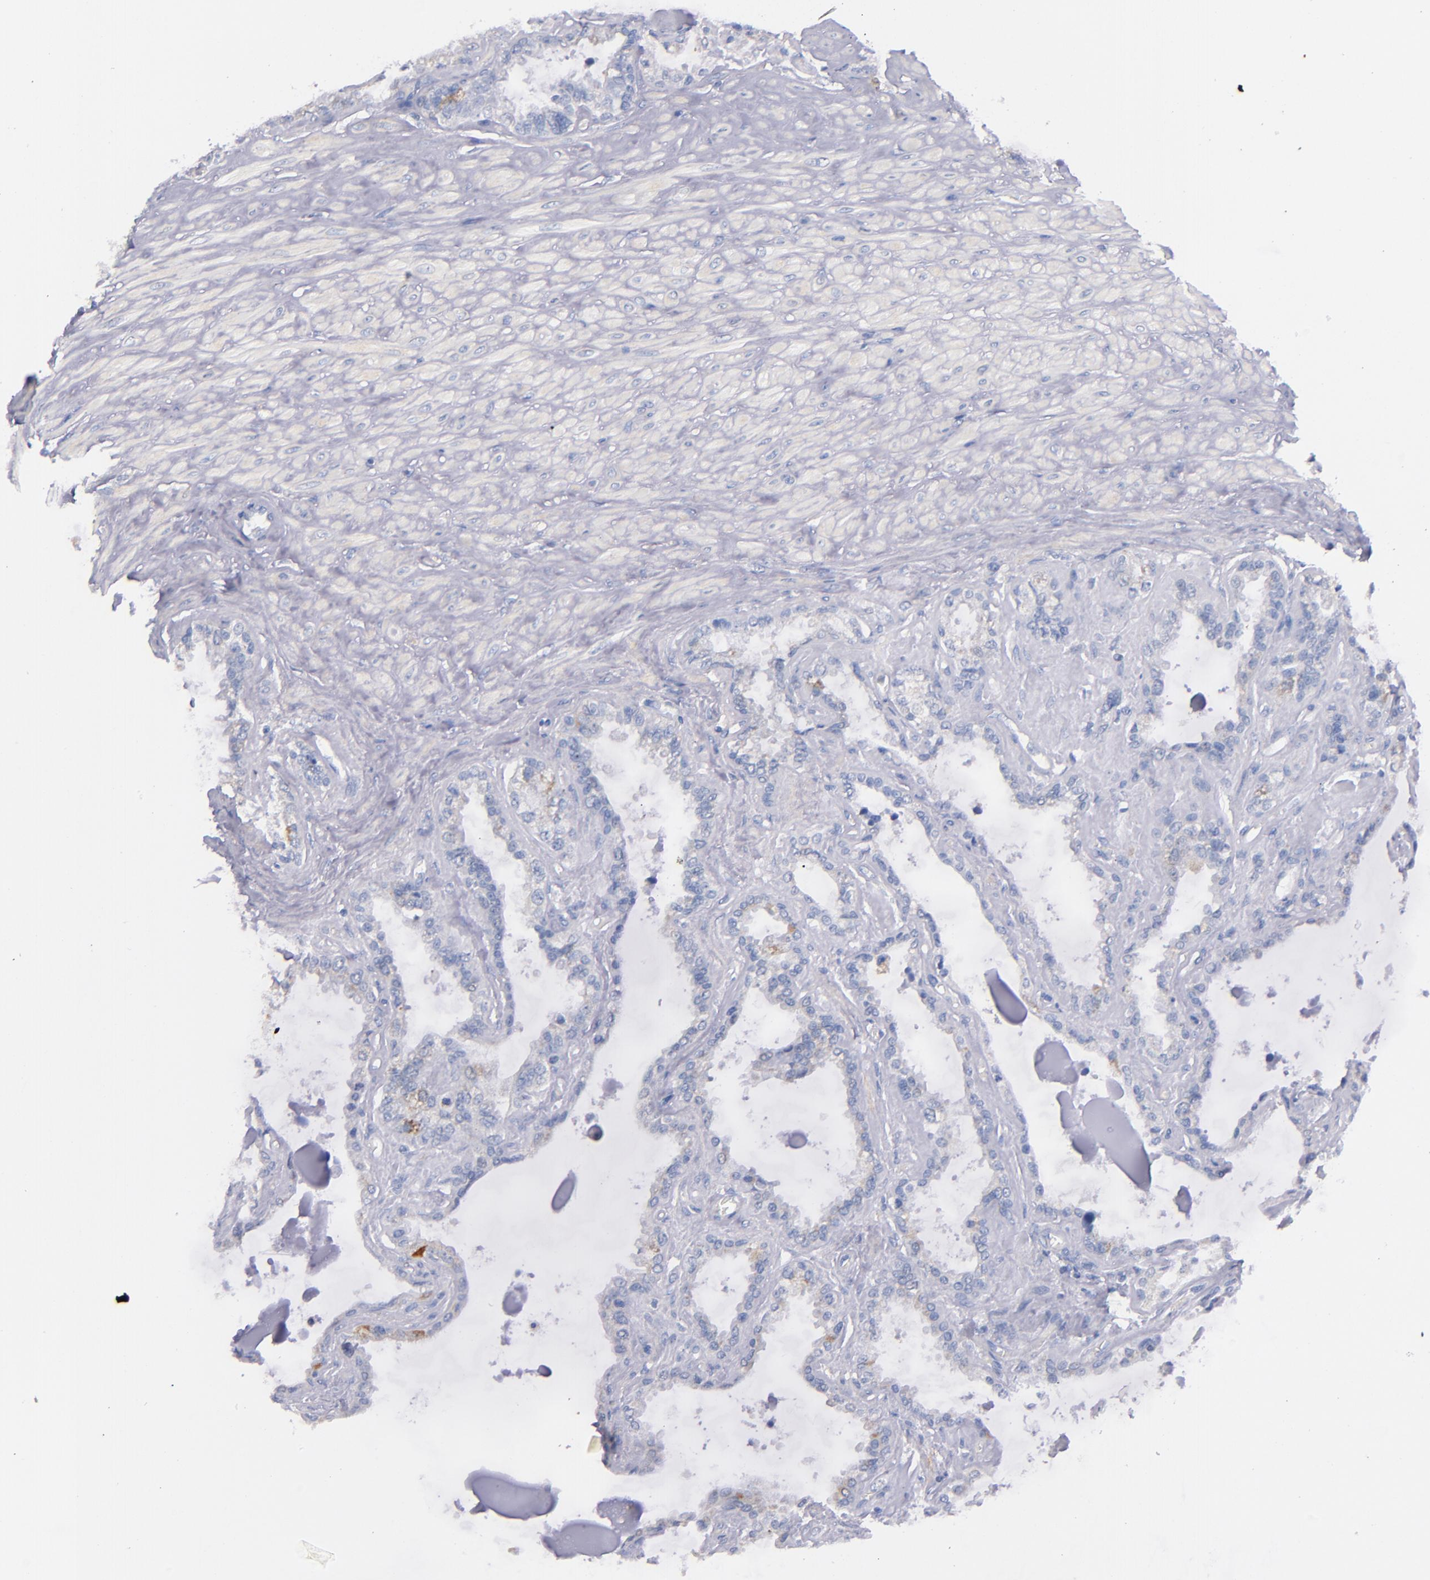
{"staining": {"intensity": "negative", "quantity": "none", "location": "none"}, "tissue": "seminal vesicle", "cell_type": "Glandular cells", "image_type": "normal", "snomed": [{"axis": "morphology", "description": "Normal tissue, NOS"}, {"axis": "morphology", "description": "Inflammation, NOS"}, {"axis": "topography", "description": "Urinary bladder"}, {"axis": "topography", "description": "Prostate"}, {"axis": "topography", "description": "Seminal veicle"}], "caption": "The photomicrograph displays no staining of glandular cells in benign seminal vesicle.", "gene": "CNTNAP2", "patient": {"sex": "male", "age": 82}}